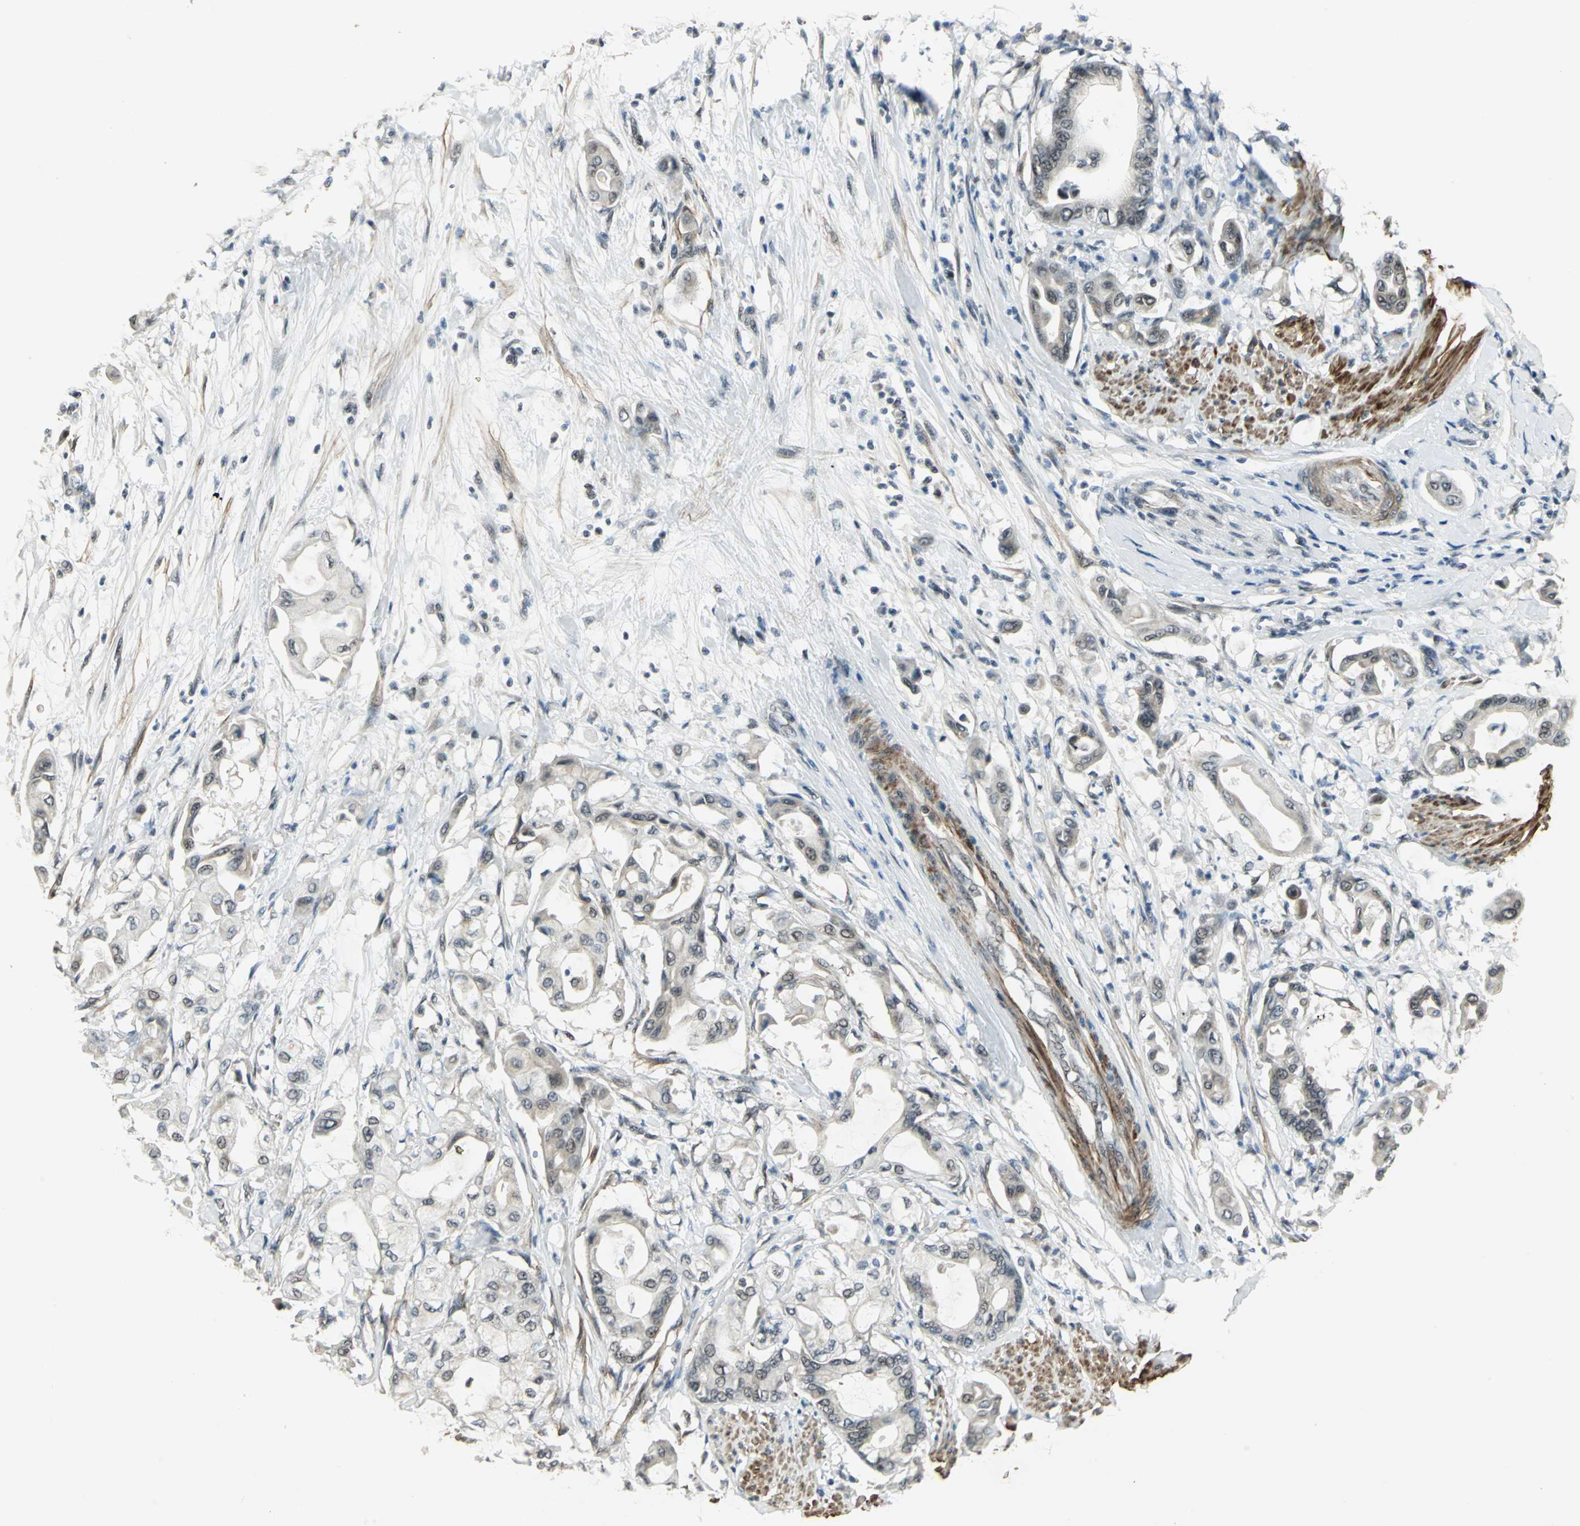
{"staining": {"intensity": "weak", "quantity": "<25%", "location": "cytoplasmic/membranous"}, "tissue": "pancreatic cancer", "cell_type": "Tumor cells", "image_type": "cancer", "snomed": [{"axis": "morphology", "description": "Adenocarcinoma, NOS"}, {"axis": "morphology", "description": "Adenocarcinoma, metastatic, NOS"}, {"axis": "topography", "description": "Lymph node"}, {"axis": "topography", "description": "Pancreas"}, {"axis": "topography", "description": "Duodenum"}], "caption": "There is no significant staining in tumor cells of pancreatic cancer (adenocarcinoma).", "gene": "MTA1", "patient": {"sex": "female", "age": 64}}